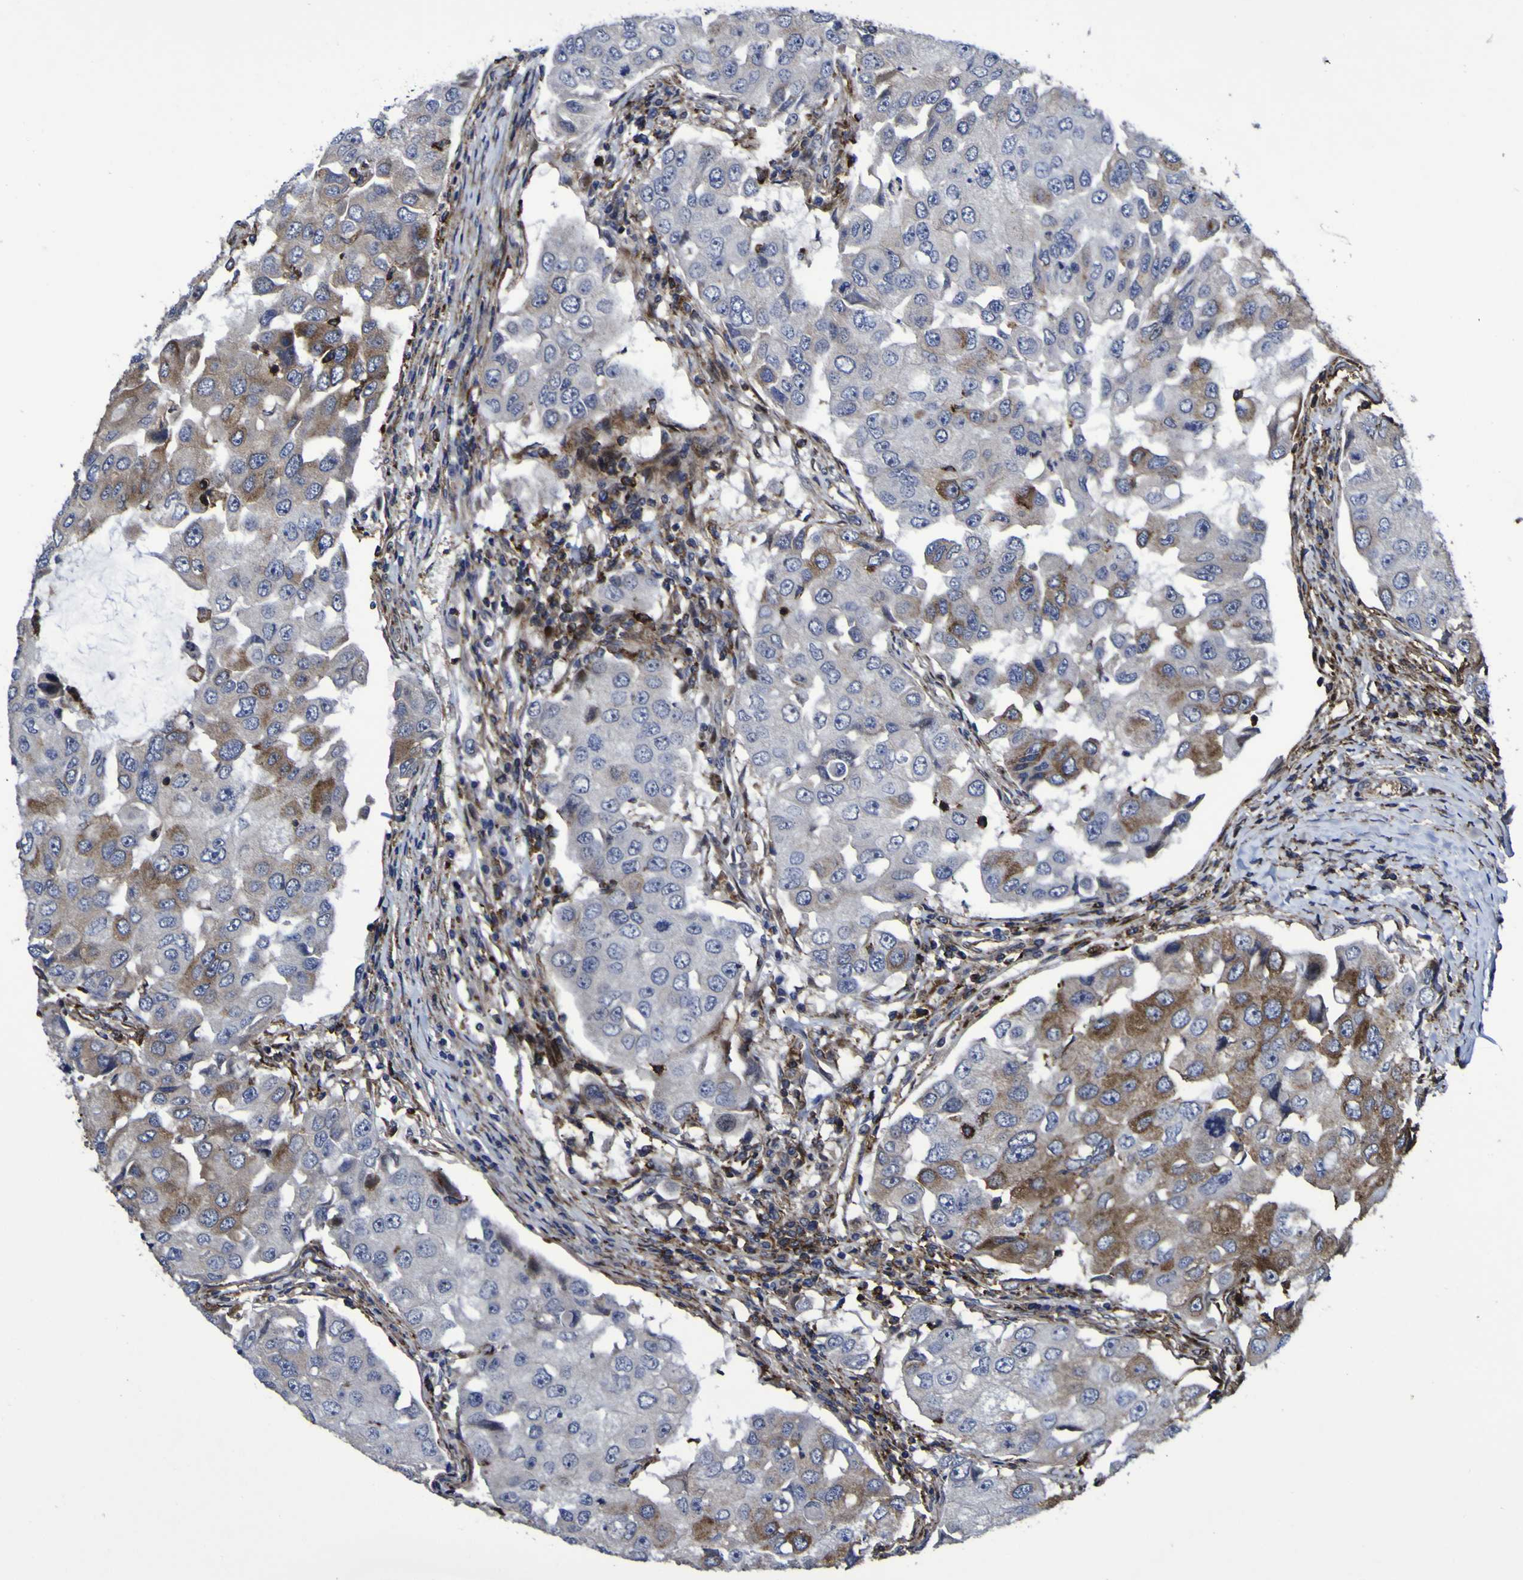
{"staining": {"intensity": "moderate", "quantity": "25%-75%", "location": "cytoplasmic/membranous"}, "tissue": "breast cancer", "cell_type": "Tumor cells", "image_type": "cancer", "snomed": [{"axis": "morphology", "description": "Duct carcinoma"}, {"axis": "topography", "description": "Breast"}], "caption": "A medium amount of moderate cytoplasmic/membranous positivity is identified in about 25%-75% of tumor cells in breast cancer (infiltrating ductal carcinoma) tissue.", "gene": "MGLL", "patient": {"sex": "female", "age": 27}}